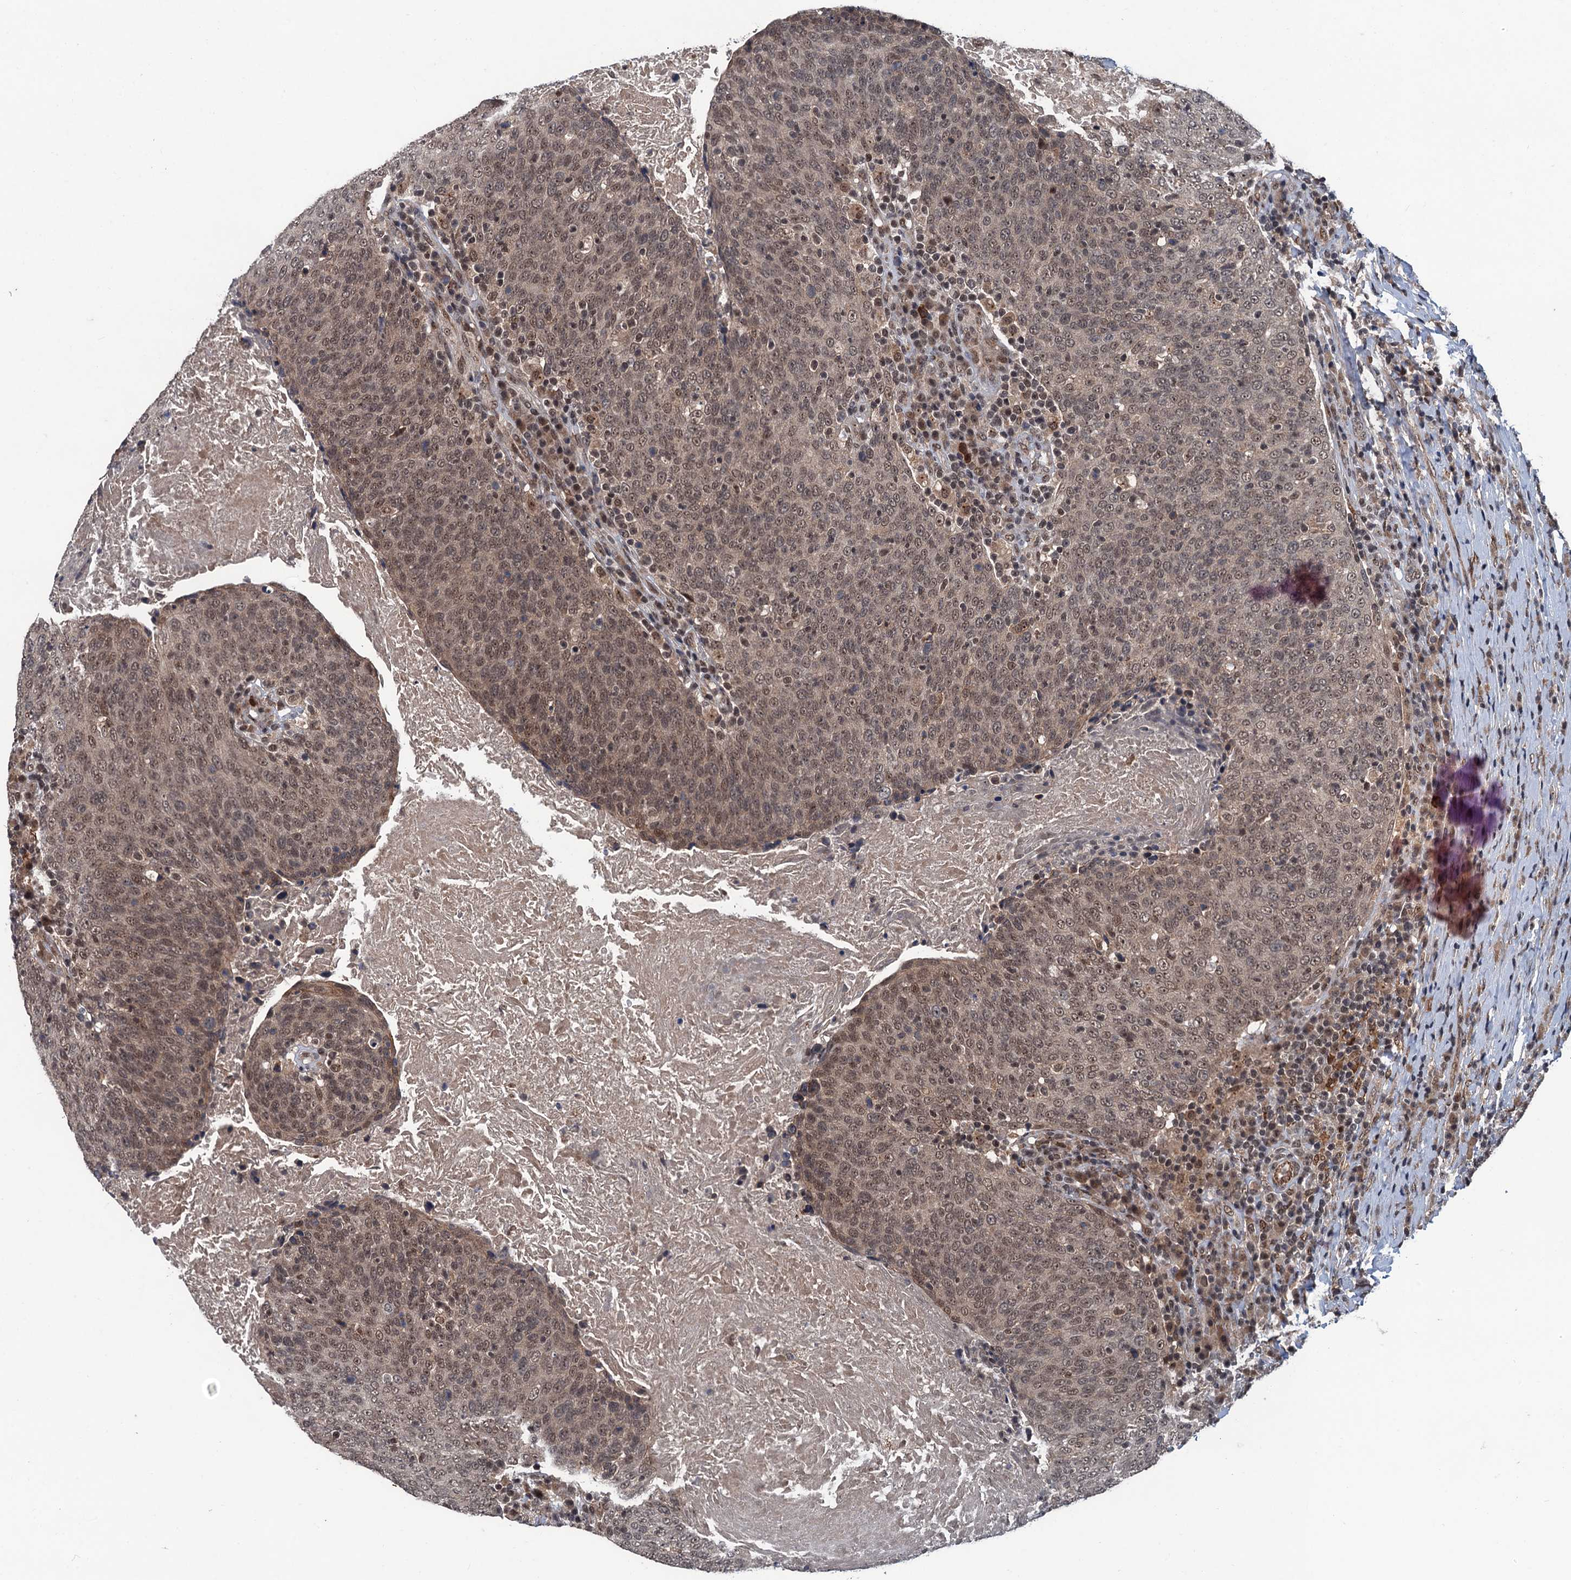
{"staining": {"intensity": "moderate", "quantity": ">75%", "location": "cytoplasmic/membranous,nuclear"}, "tissue": "head and neck cancer", "cell_type": "Tumor cells", "image_type": "cancer", "snomed": [{"axis": "morphology", "description": "Squamous cell carcinoma, NOS"}, {"axis": "morphology", "description": "Squamous cell carcinoma, metastatic, NOS"}, {"axis": "topography", "description": "Lymph node"}, {"axis": "topography", "description": "Head-Neck"}], "caption": "Immunohistochemical staining of squamous cell carcinoma (head and neck) exhibits moderate cytoplasmic/membranous and nuclear protein positivity in approximately >75% of tumor cells.", "gene": "RASSF4", "patient": {"sex": "male", "age": 62}}